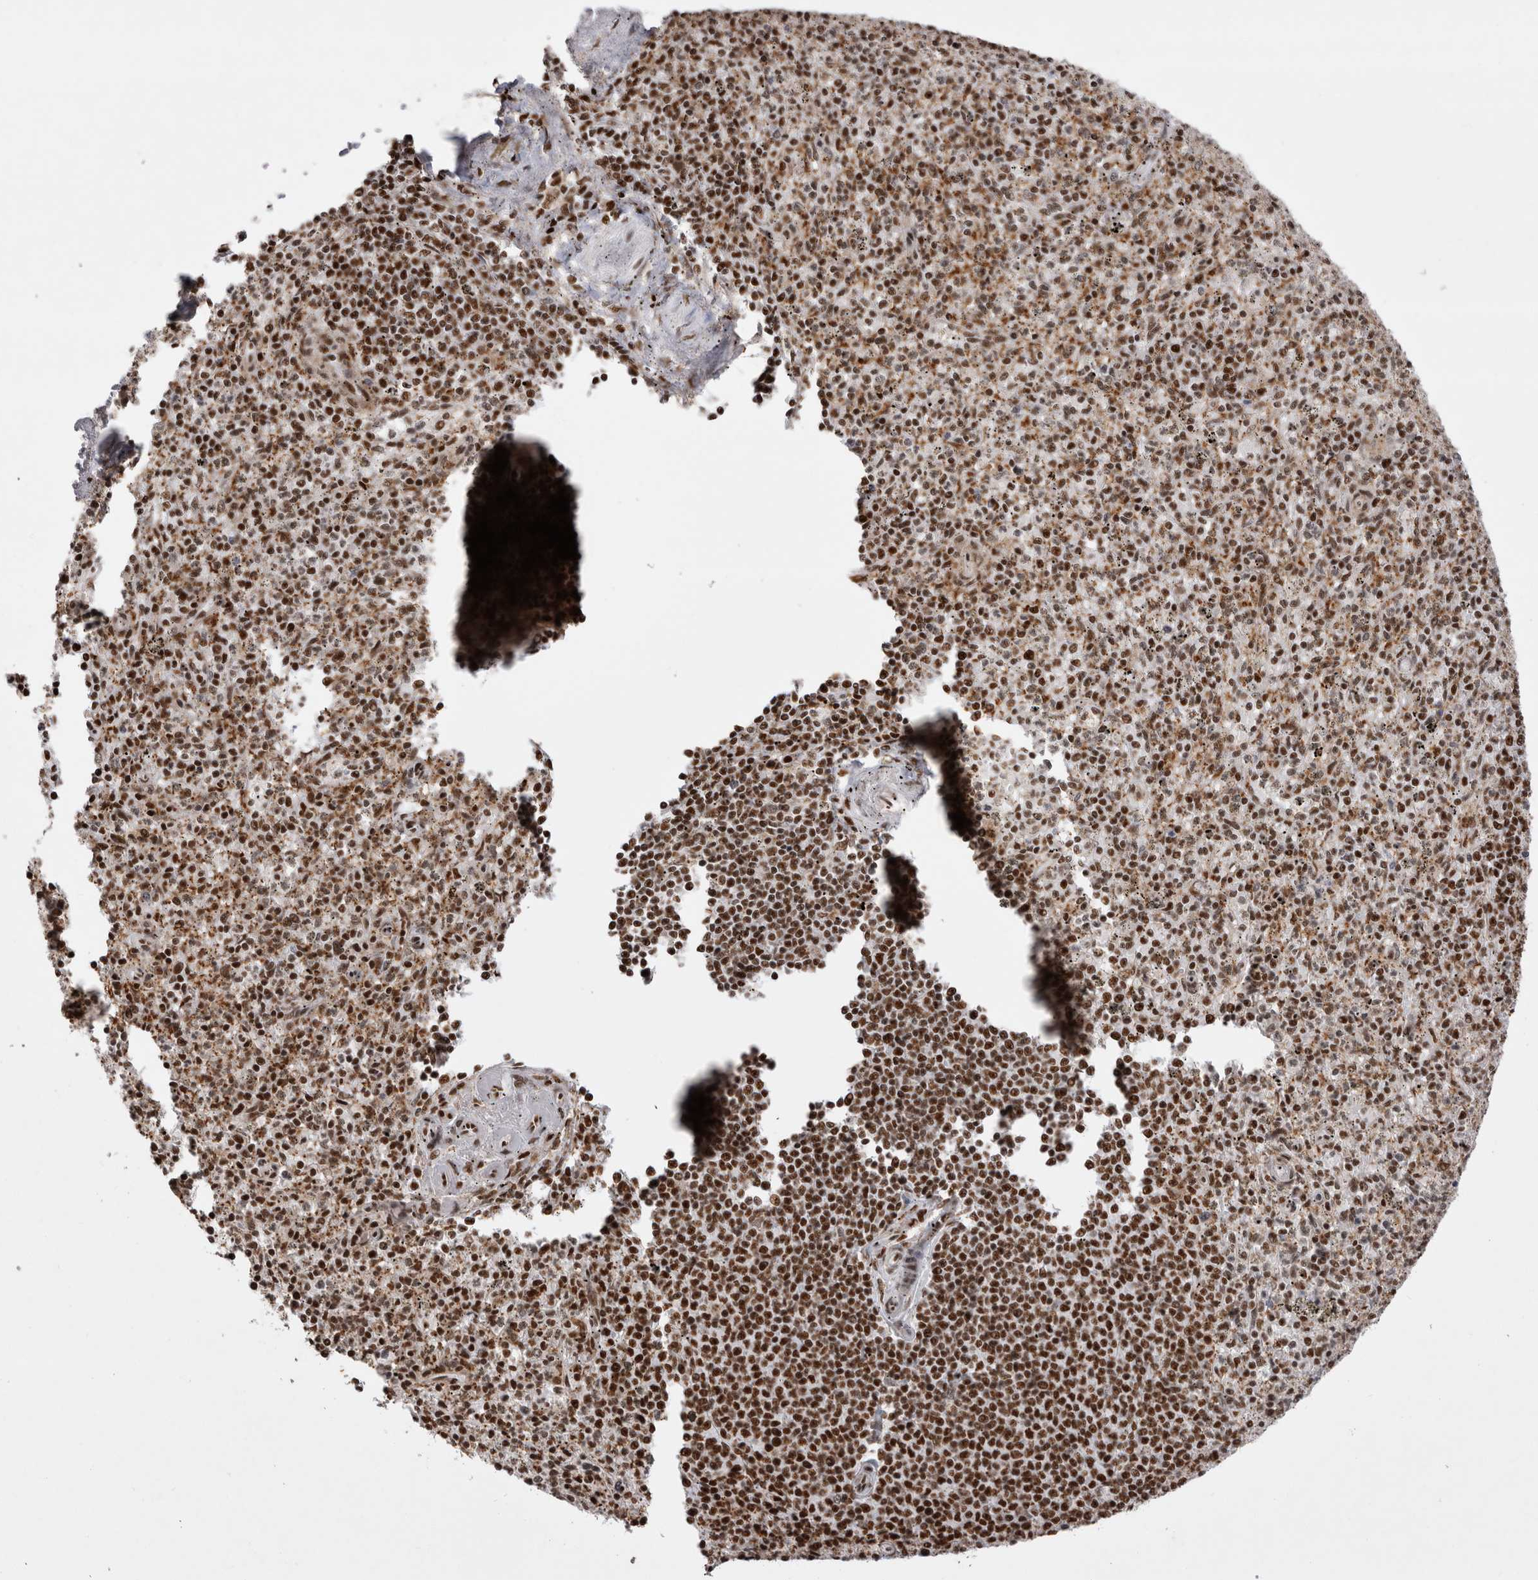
{"staining": {"intensity": "strong", "quantity": ">75%", "location": "nuclear"}, "tissue": "spleen", "cell_type": "Cells in red pulp", "image_type": "normal", "snomed": [{"axis": "morphology", "description": "Normal tissue, NOS"}, {"axis": "topography", "description": "Spleen"}], "caption": "Immunohistochemistry of unremarkable spleen displays high levels of strong nuclear positivity in approximately >75% of cells in red pulp.", "gene": "EYA2", "patient": {"sex": "male", "age": 72}}